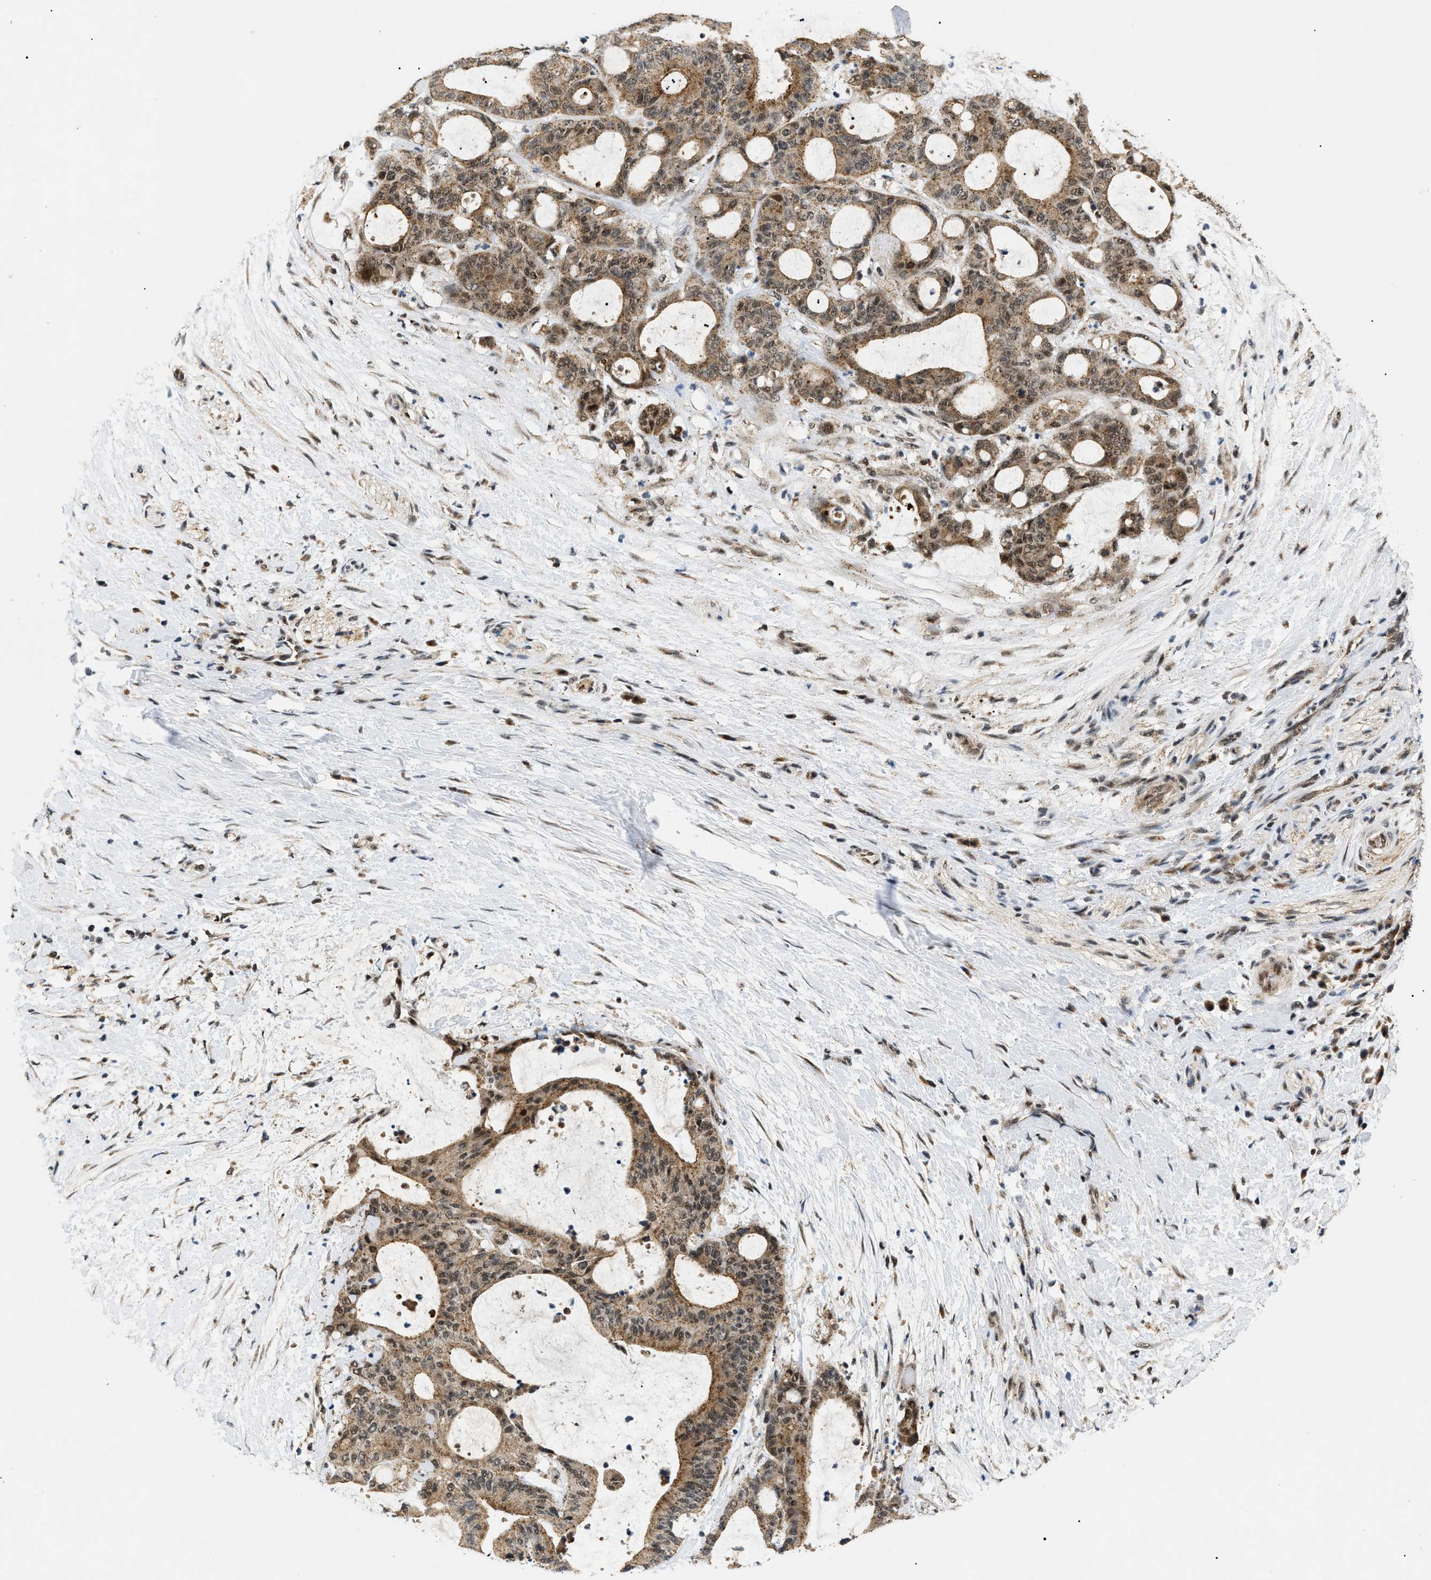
{"staining": {"intensity": "moderate", "quantity": ">75%", "location": "cytoplasmic/membranous"}, "tissue": "liver cancer", "cell_type": "Tumor cells", "image_type": "cancer", "snomed": [{"axis": "morphology", "description": "Cholangiocarcinoma"}, {"axis": "topography", "description": "Liver"}], "caption": "Tumor cells demonstrate medium levels of moderate cytoplasmic/membranous positivity in about >75% of cells in liver cancer (cholangiocarcinoma).", "gene": "ZBTB11", "patient": {"sex": "female", "age": 73}}